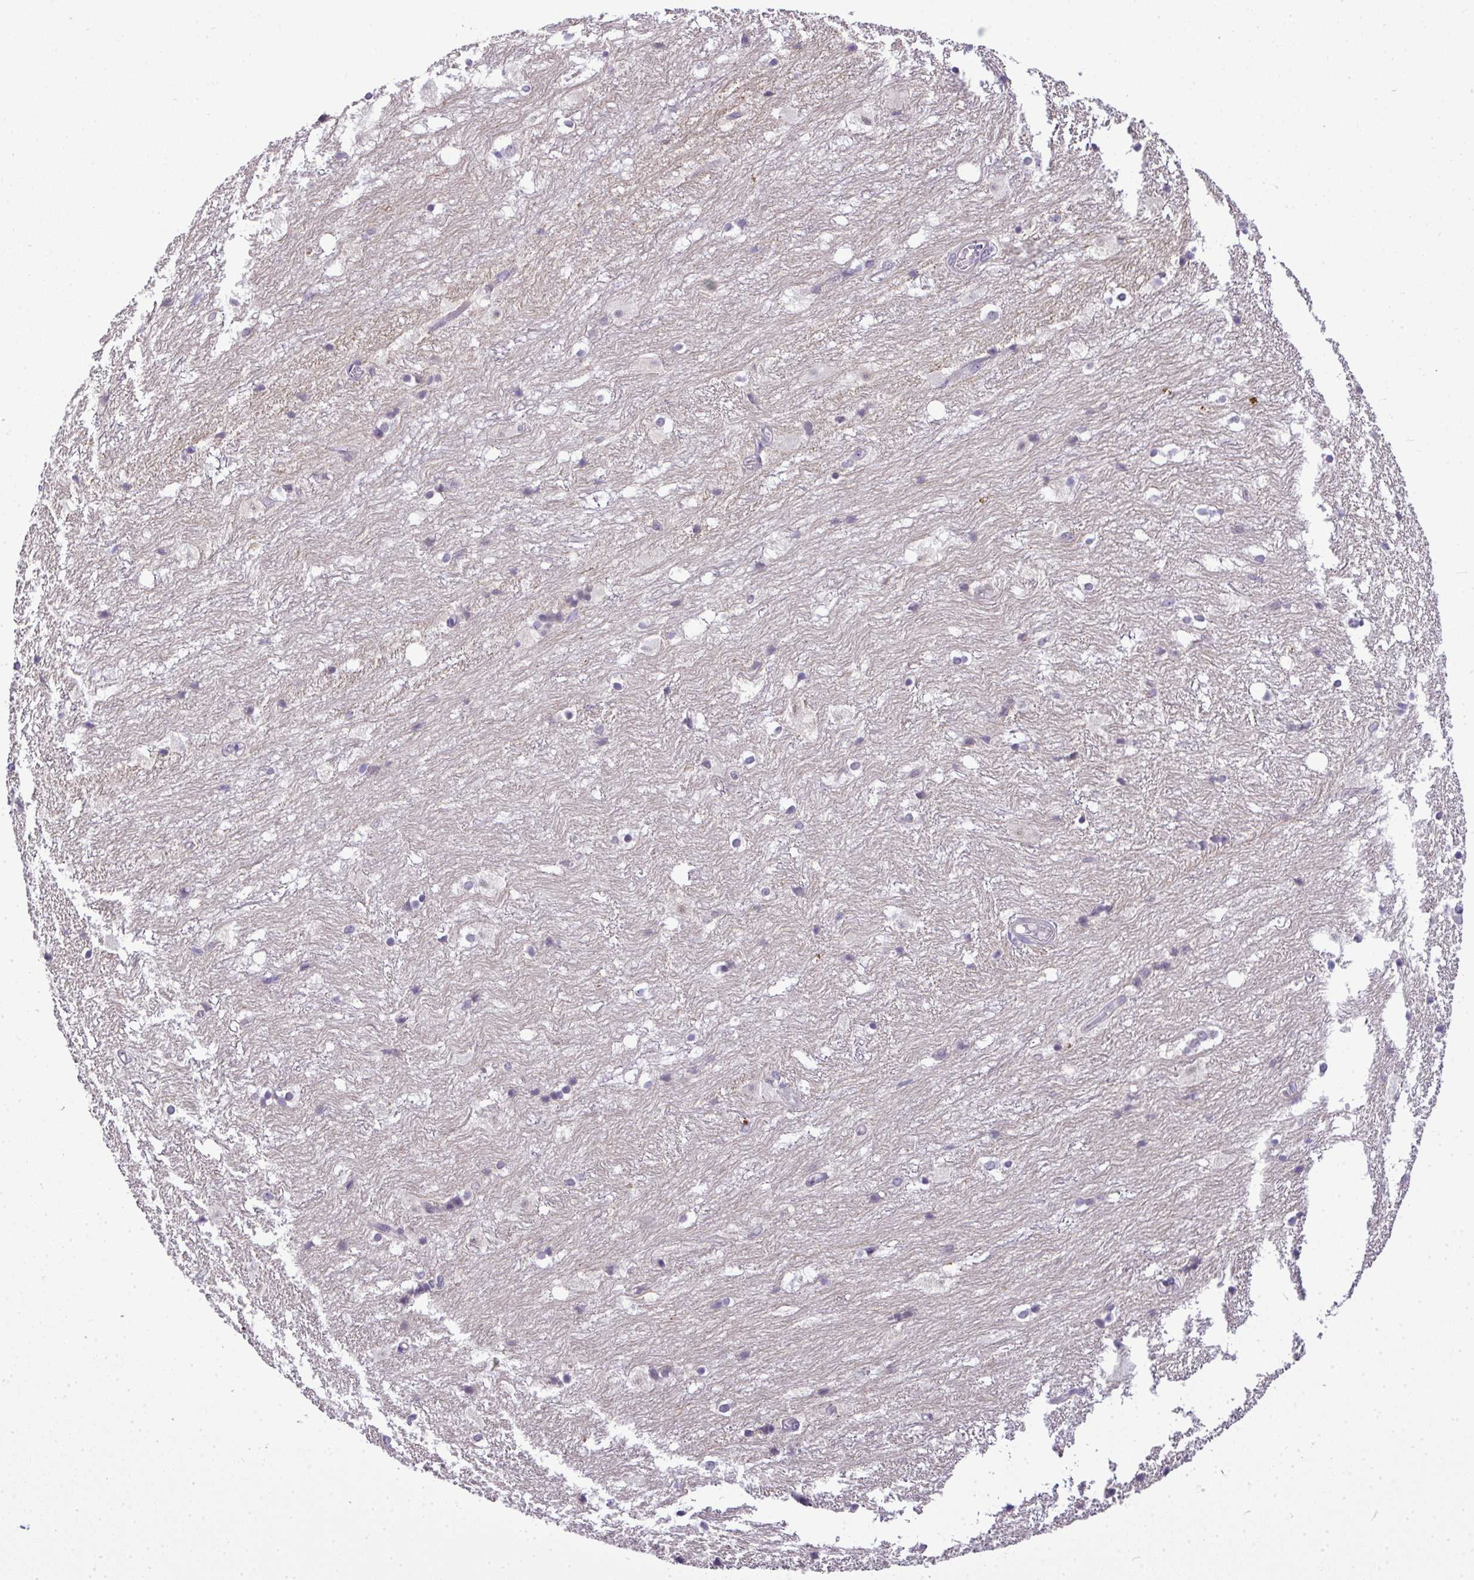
{"staining": {"intensity": "negative", "quantity": "none", "location": "none"}, "tissue": "hippocampus", "cell_type": "Glial cells", "image_type": "normal", "snomed": [{"axis": "morphology", "description": "Normal tissue, NOS"}, {"axis": "topography", "description": "Hippocampus"}], "caption": "Protein analysis of benign hippocampus reveals no significant expression in glial cells.", "gene": "NT5C1A", "patient": {"sex": "female", "age": 52}}